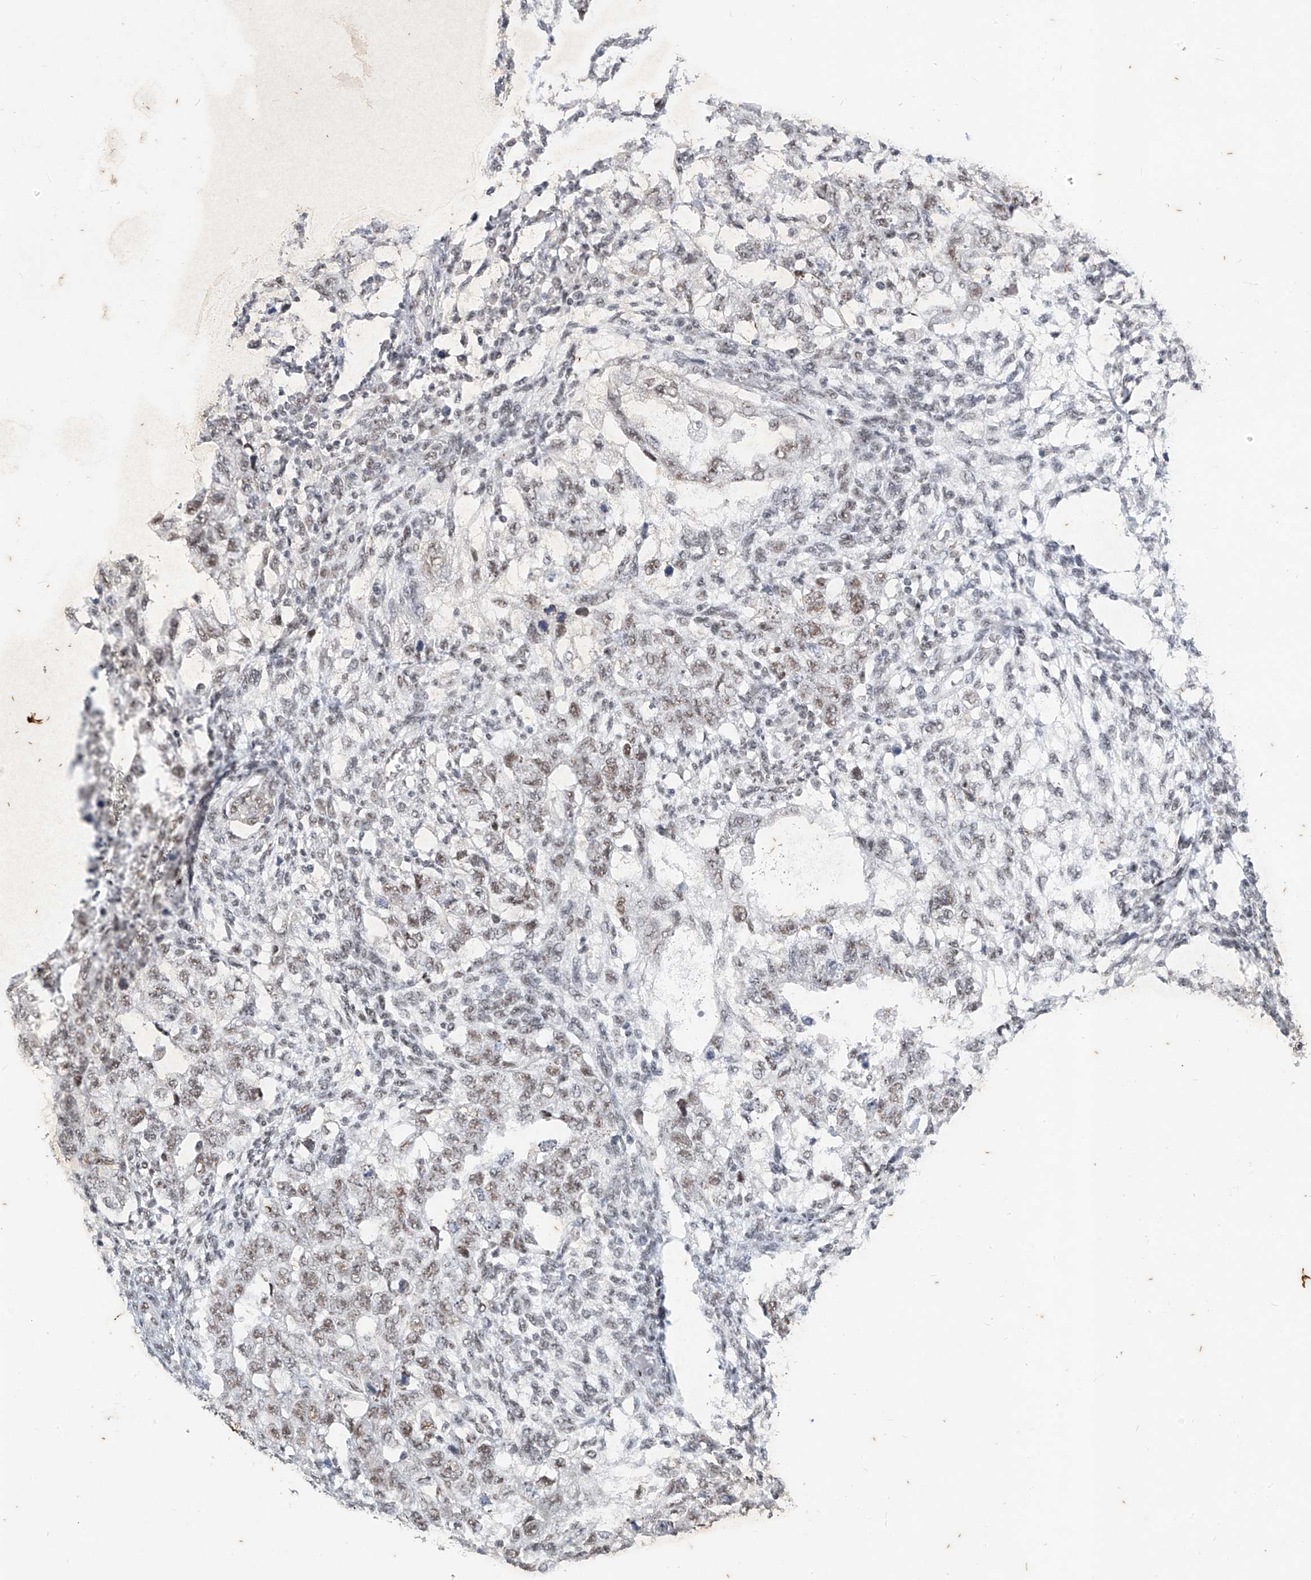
{"staining": {"intensity": "weak", "quantity": "25%-75%", "location": "nuclear"}, "tissue": "testis cancer", "cell_type": "Tumor cells", "image_type": "cancer", "snomed": [{"axis": "morphology", "description": "Normal tissue, NOS"}, {"axis": "morphology", "description": "Carcinoma, Embryonal, NOS"}, {"axis": "topography", "description": "Testis"}], "caption": "Weak nuclear expression for a protein is present in about 25%-75% of tumor cells of testis cancer (embryonal carcinoma) using IHC.", "gene": "TFEC", "patient": {"sex": "male", "age": 36}}